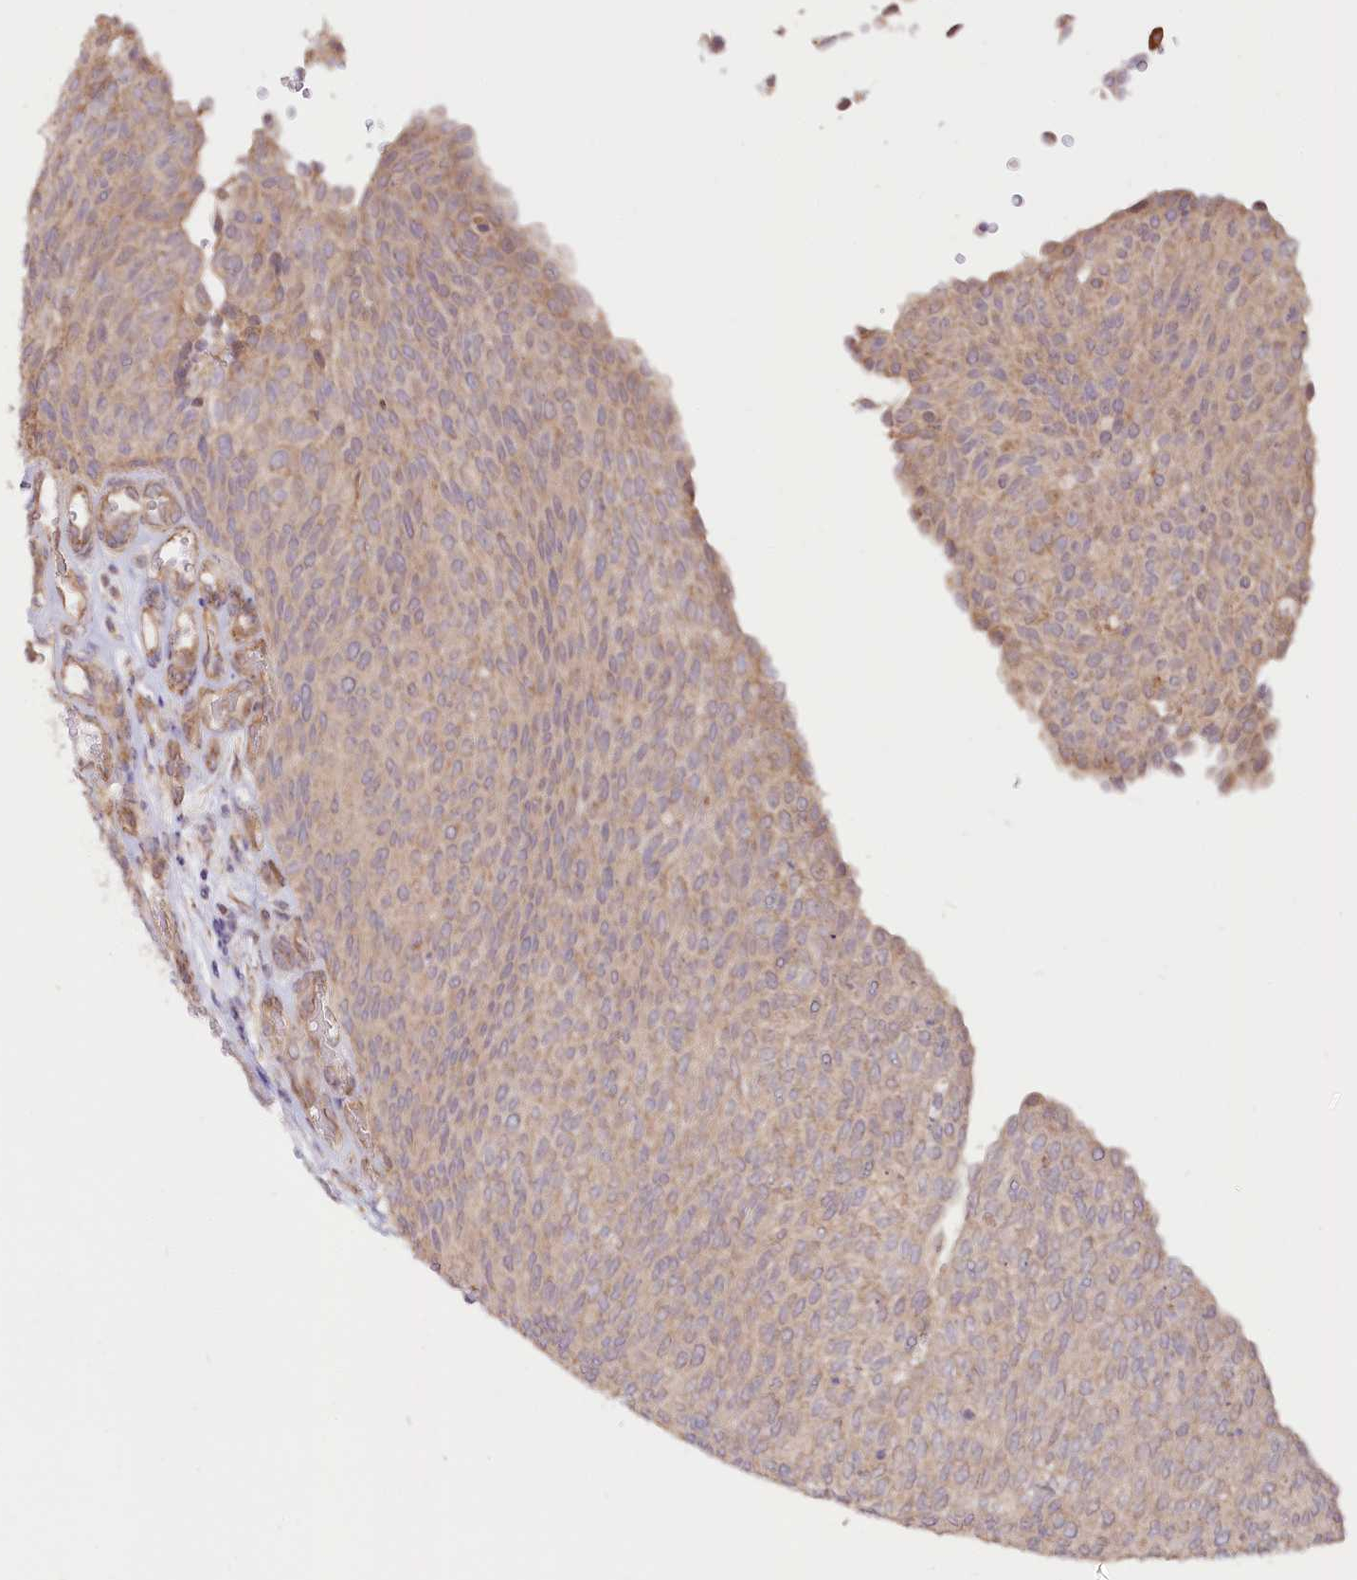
{"staining": {"intensity": "weak", "quantity": "25%-75%", "location": "cytoplasmic/membranous"}, "tissue": "urothelial cancer", "cell_type": "Tumor cells", "image_type": "cancer", "snomed": [{"axis": "morphology", "description": "Urothelial carcinoma, Low grade"}, {"axis": "topography", "description": "Urinary bladder"}], "caption": "The image reveals a brown stain indicating the presence of a protein in the cytoplasmic/membranous of tumor cells in urothelial cancer.", "gene": "CEP70", "patient": {"sex": "female", "age": 79}}